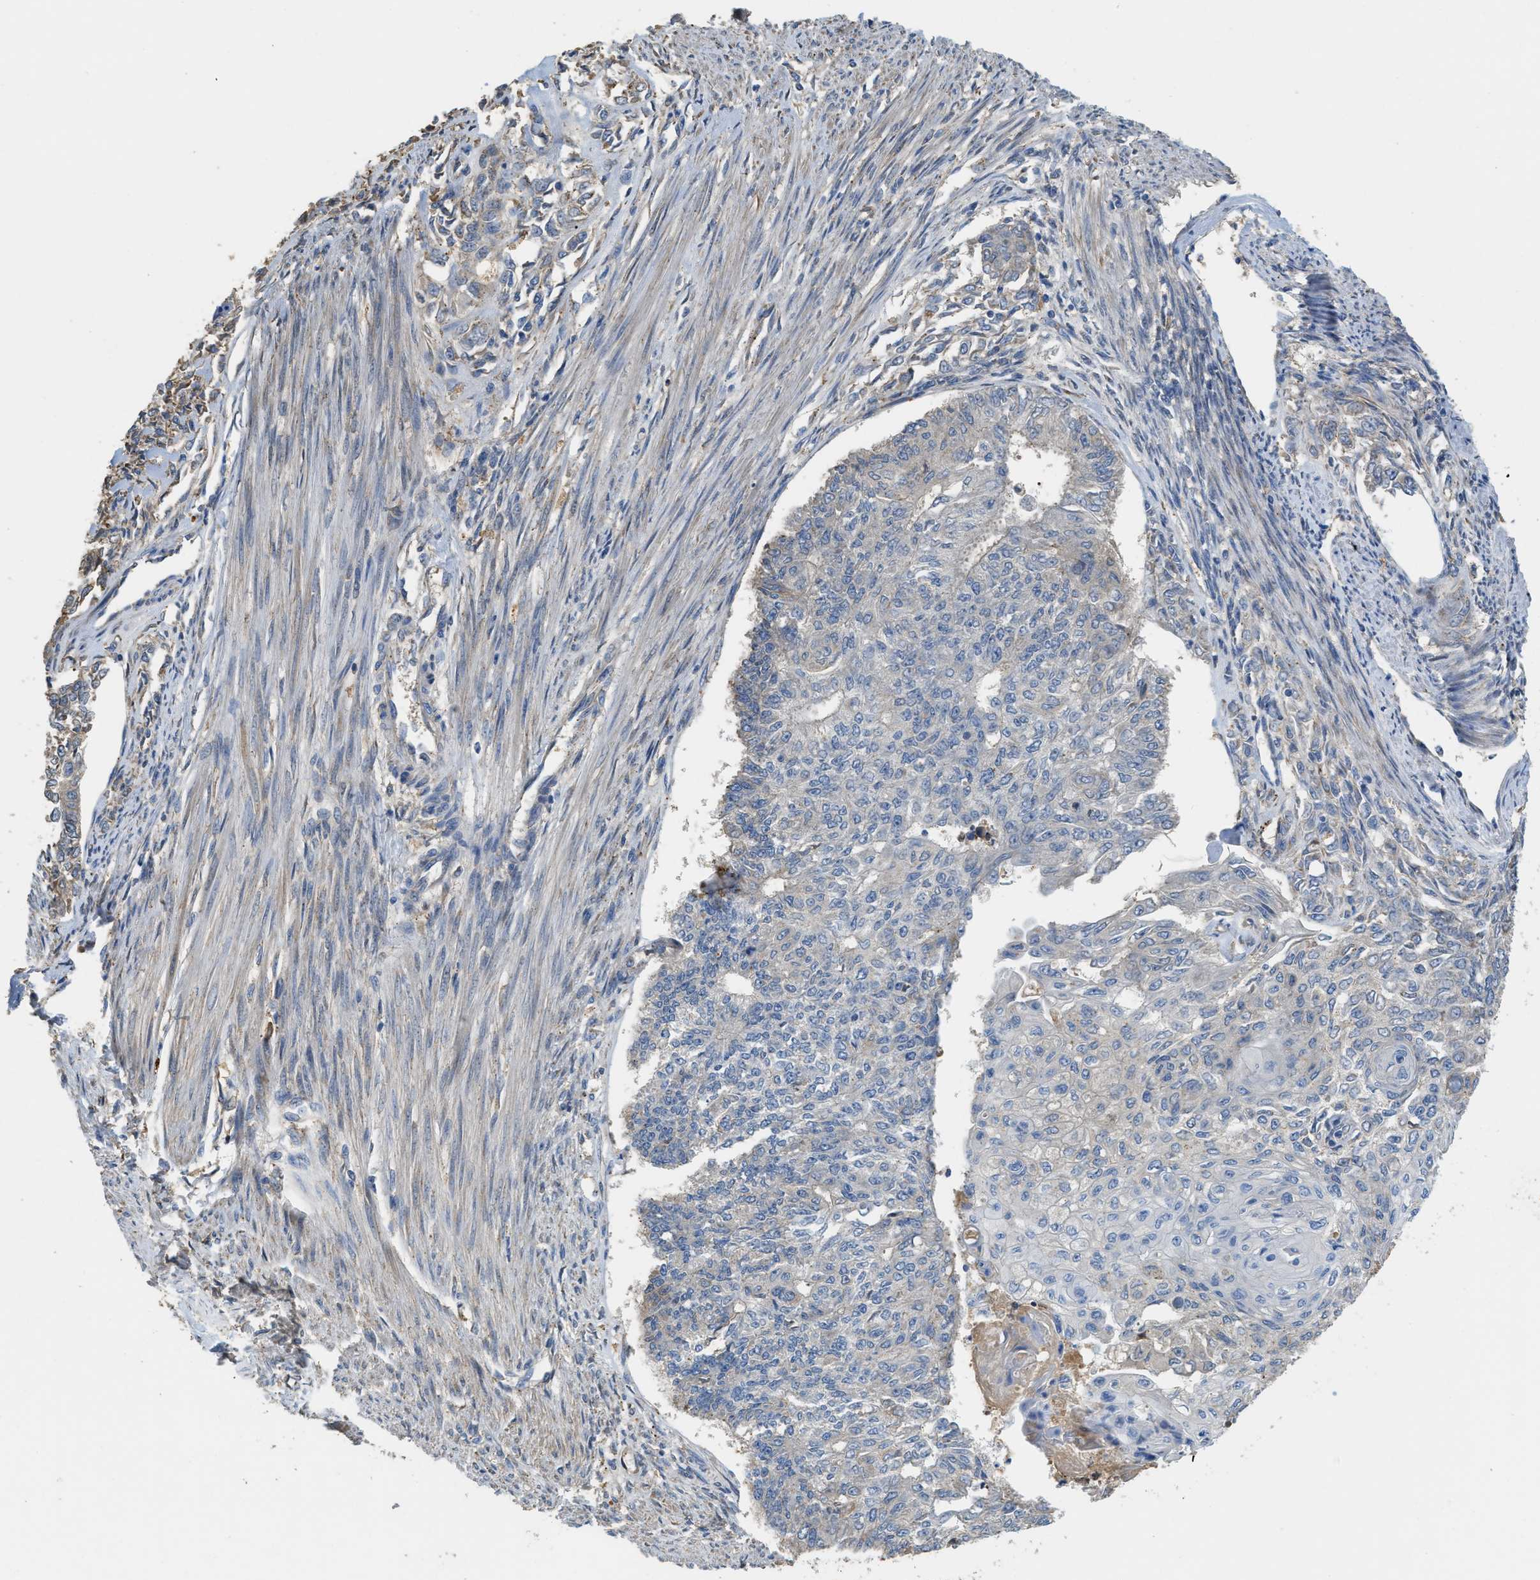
{"staining": {"intensity": "weak", "quantity": "<25%", "location": "cytoplasmic/membranous"}, "tissue": "endometrial cancer", "cell_type": "Tumor cells", "image_type": "cancer", "snomed": [{"axis": "morphology", "description": "Adenocarcinoma, NOS"}, {"axis": "topography", "description": "Endometrium"}], "caption": "Immunohistochemistry (IHC) of human endometrial cancer (adenocarcinoma) shows no staining in tumor cells. (Brightfield microscopy of DAB (3,3'-diaminobenzidine) IHC at high magnification).", "gene": "RIPK2", "patient": {"sex": "female", "age": 32}}